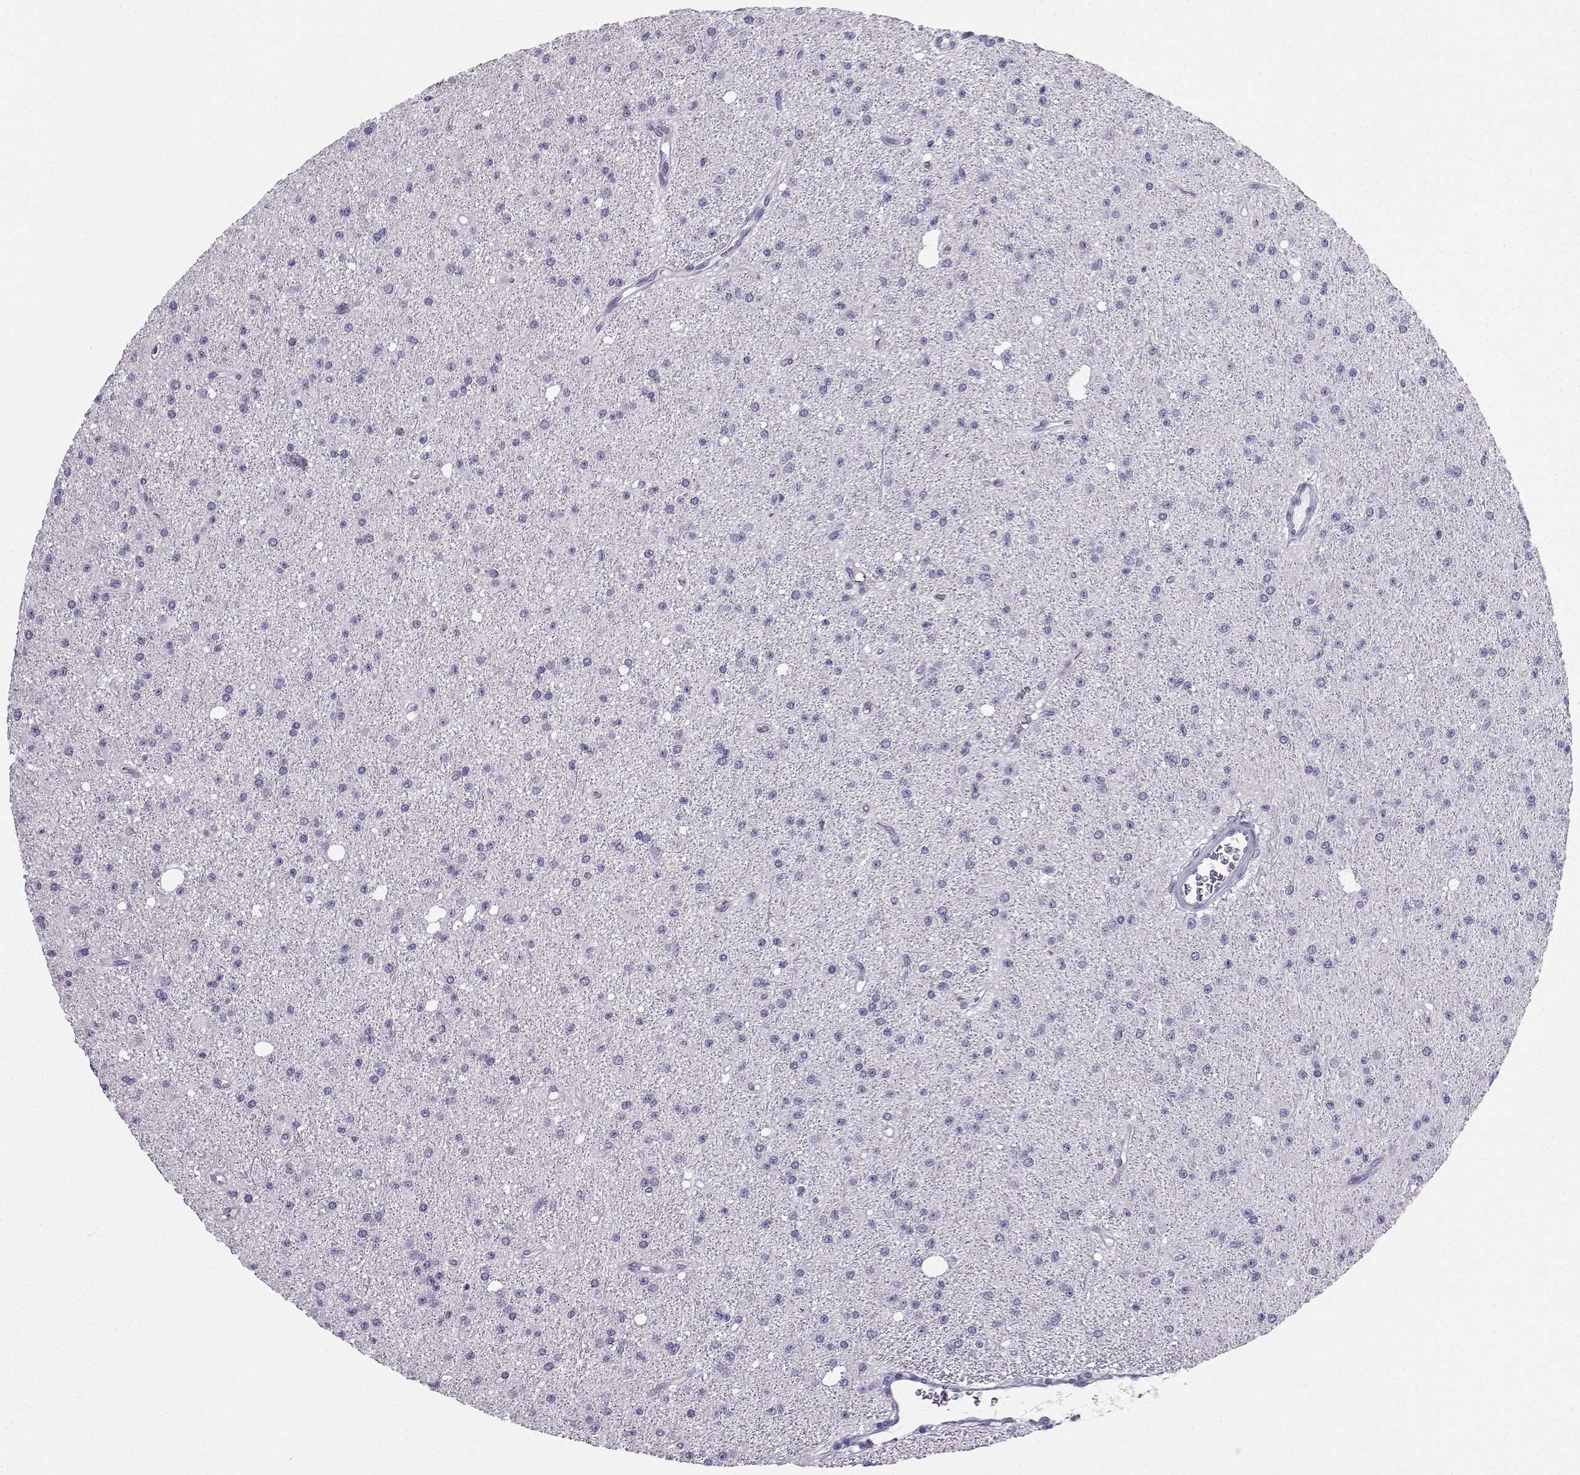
{"staining": {"intensity": "negative", "quantity": "none", "location": "none"}, "tissue": "glioma", "cell_type": "Tumor cells", "image_type": "cancer", "snomed": [{"axis": "morphology", "description": "Glioma, malignant, Low grade"}, {"axis": "topography", "description": "Brain"}], "caption": "Image shows no significant protein positivity in tumor cells of glioma.", "gene": "IQCD", "patient": {"sex": "male", "age": 27}}